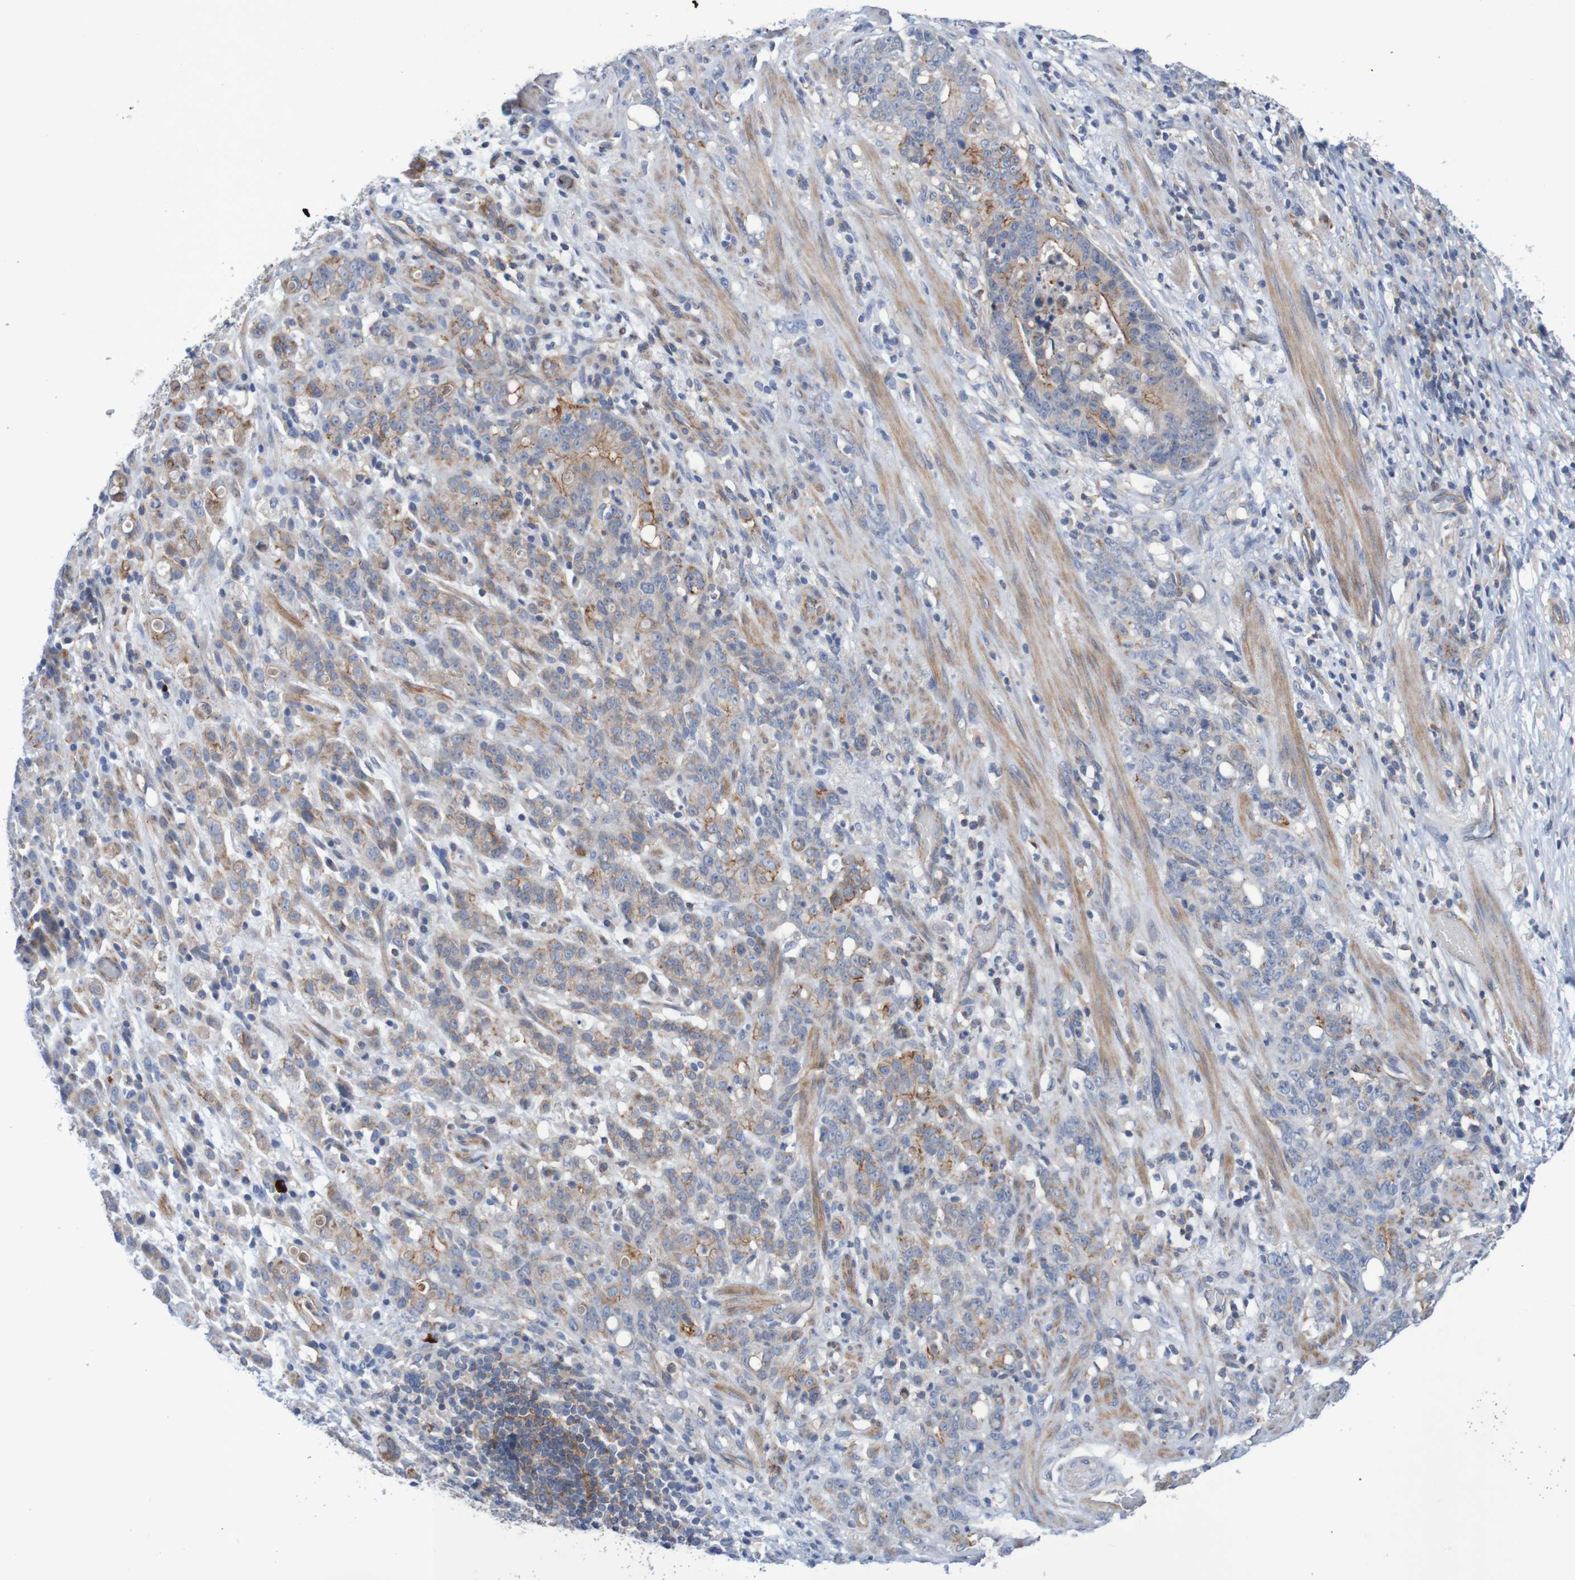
{"staining": {"intensity": "moderate", "quantity": "25%-75%", "location": "cytoplasmic/membranous"}, "tissue": "stomach cancer", "cell_type": "Tumor cells", "image_type": "cancer", "snomed": [{"axis": "morphology", "description": "Adenocarcinoma, NOS"}, {"axis": "topography", "description": "Stomach, lower"}], "caption": "Immunohistochemical staining of human stomach cancer demonstrates medium levels of moderate cytoplasmic/membranous positivity in about 25%-75% of tumor cells.", "gene": "NECTIN2", "patient": {"sex": "male", "age": 88}}